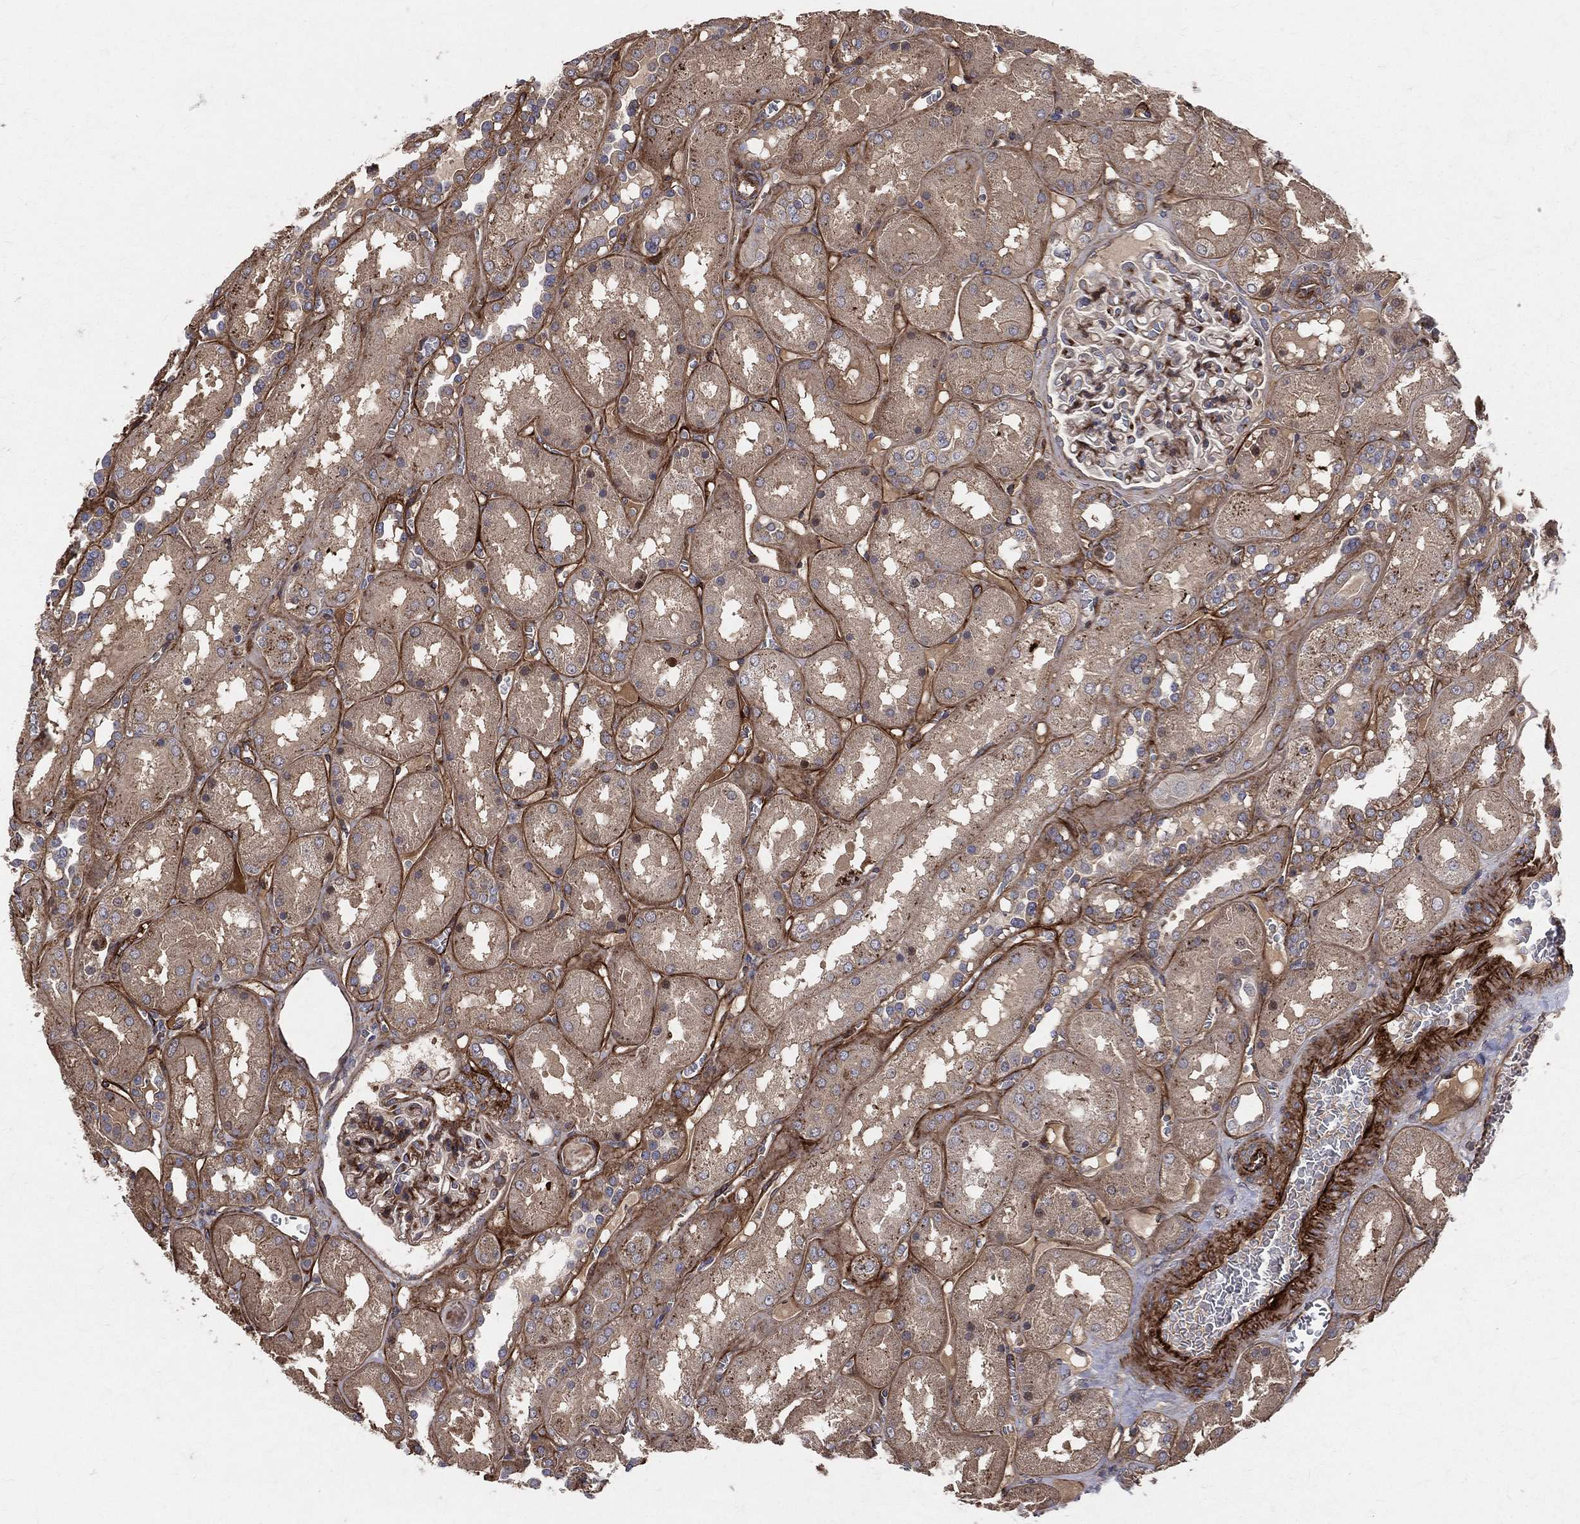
{"staining": {"intensity": "strong", "quantity": "25%-75%", "location": "cytoplasmic/membranous"}, "tissue": "kidney", "cell_type": "Cells in glomeruli", "image_type": "normal", "snomed": [{"axis": "morphology", "description": "Normal tissue, NOS"}, {"axis": "topography", "description": "Kidney"}], "caption": "High-magnification brightfield microscopy of unremarkable kidney stained with DAB (brown) and counterstained with hematoxylin (blue). cells in glomeruli exhibit strong cytoplasmic/membranous positivity is seen in about25%-75% of cells.", "gene": "ENTPD1", "patient": {"sex": "male", "age": 73}}